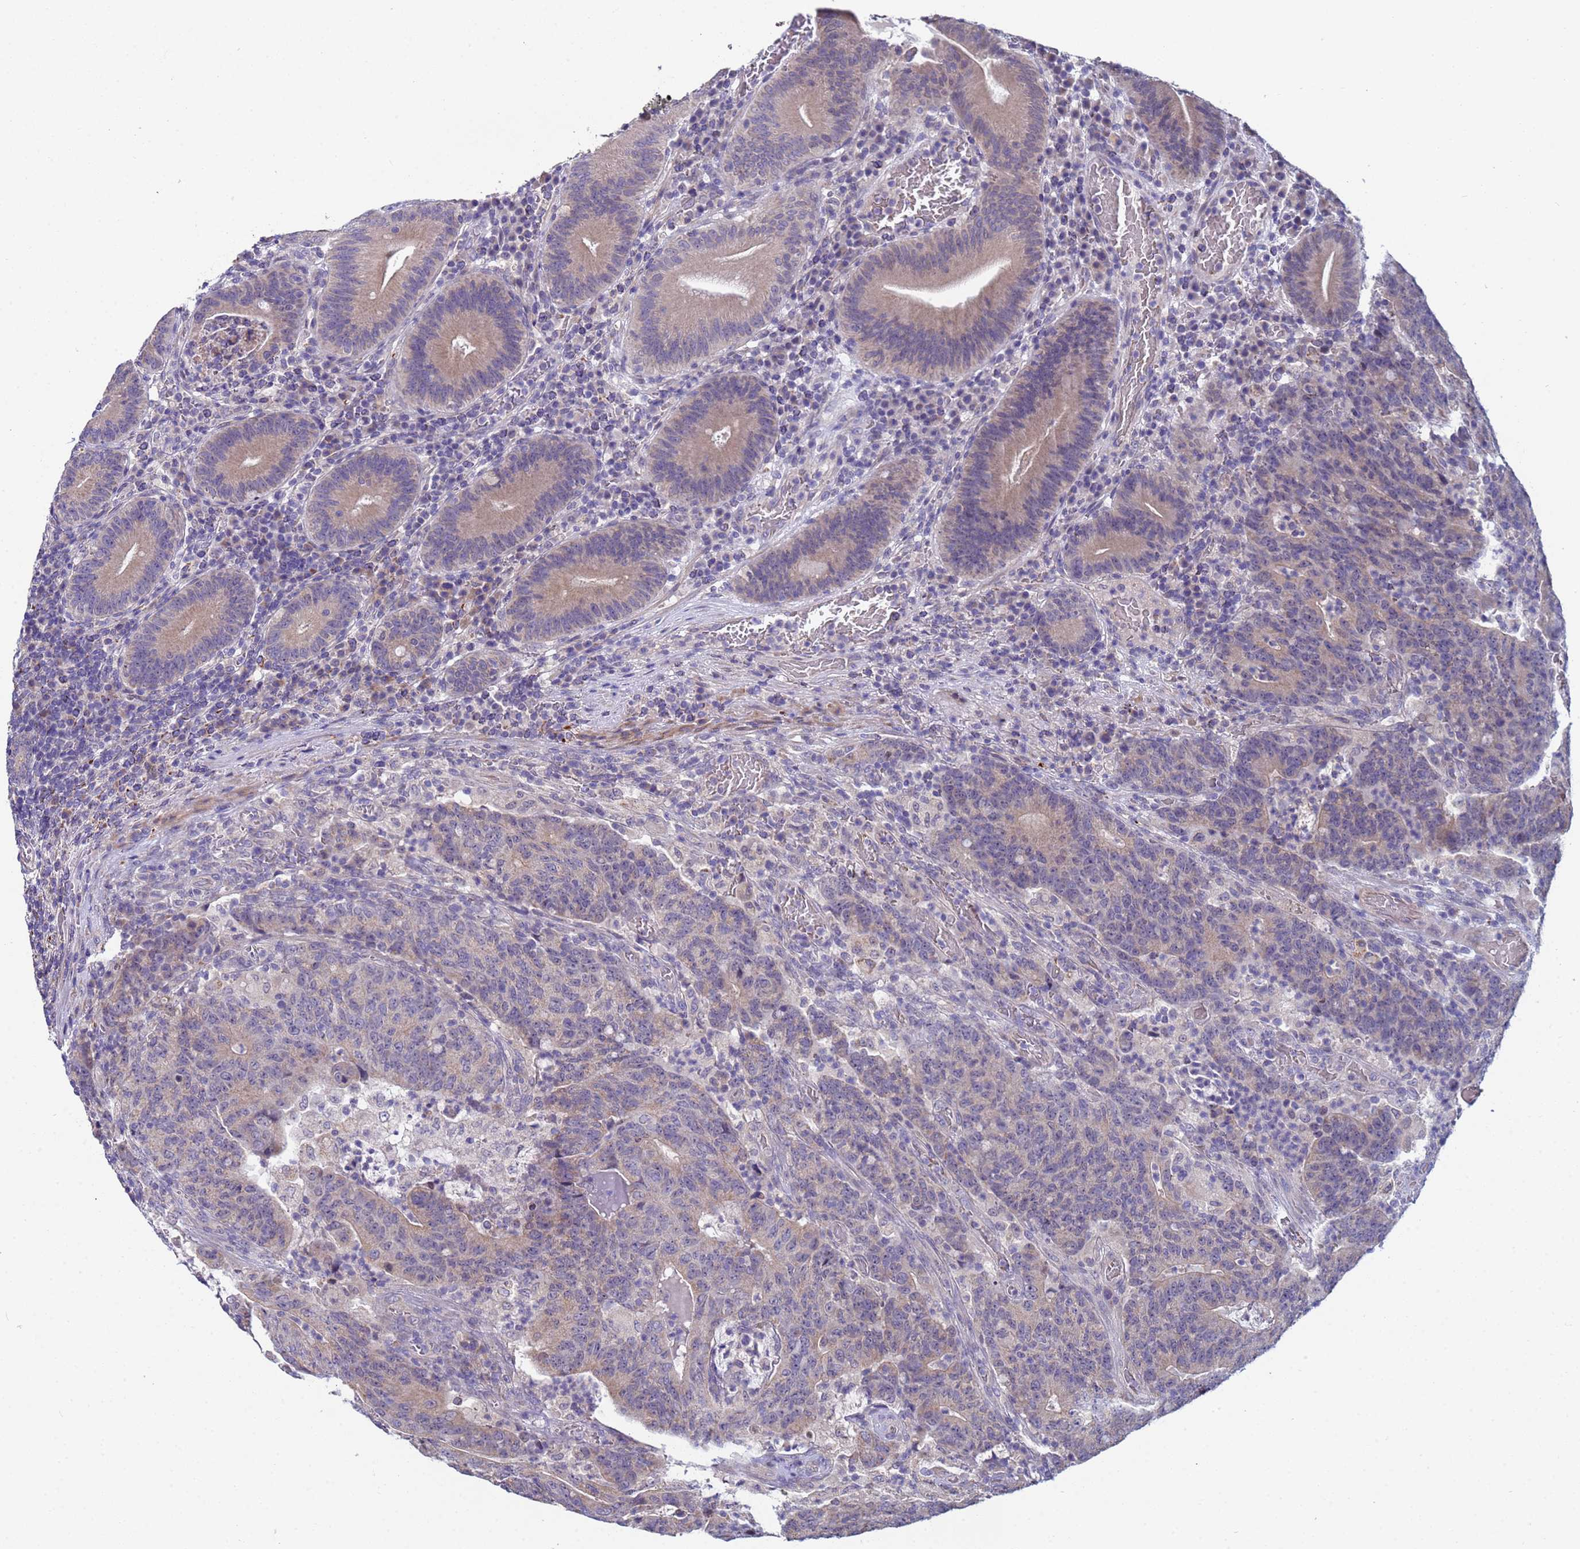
{"staining": {"intensity": "weak", "quantity": "25%-75%", "location": "cytoplasmic/membranous"}, "tissue": "colorectal cancer", "cell_type": "Tumor cells", "image_type": "cancer", "snomed": [{"axis": "morphology", "description": "Normal tissue, NOS"}, {"axis": "morphology", "description": "Adenocarcinoma, NOS"}, {"axis": "topography", "description": "Colon"}], "caption": "Immunohistochemistry (IHC) of adenocarcinoma (colorectal) demonstrates low levels of weak cytoplasmic/membranous positivity in about 25%-75% of tumor cells. (IHC, brightfield microscopy, high magnification).", "gene": "CLHC1", "patient": {"sex": "female", "age": 75}}